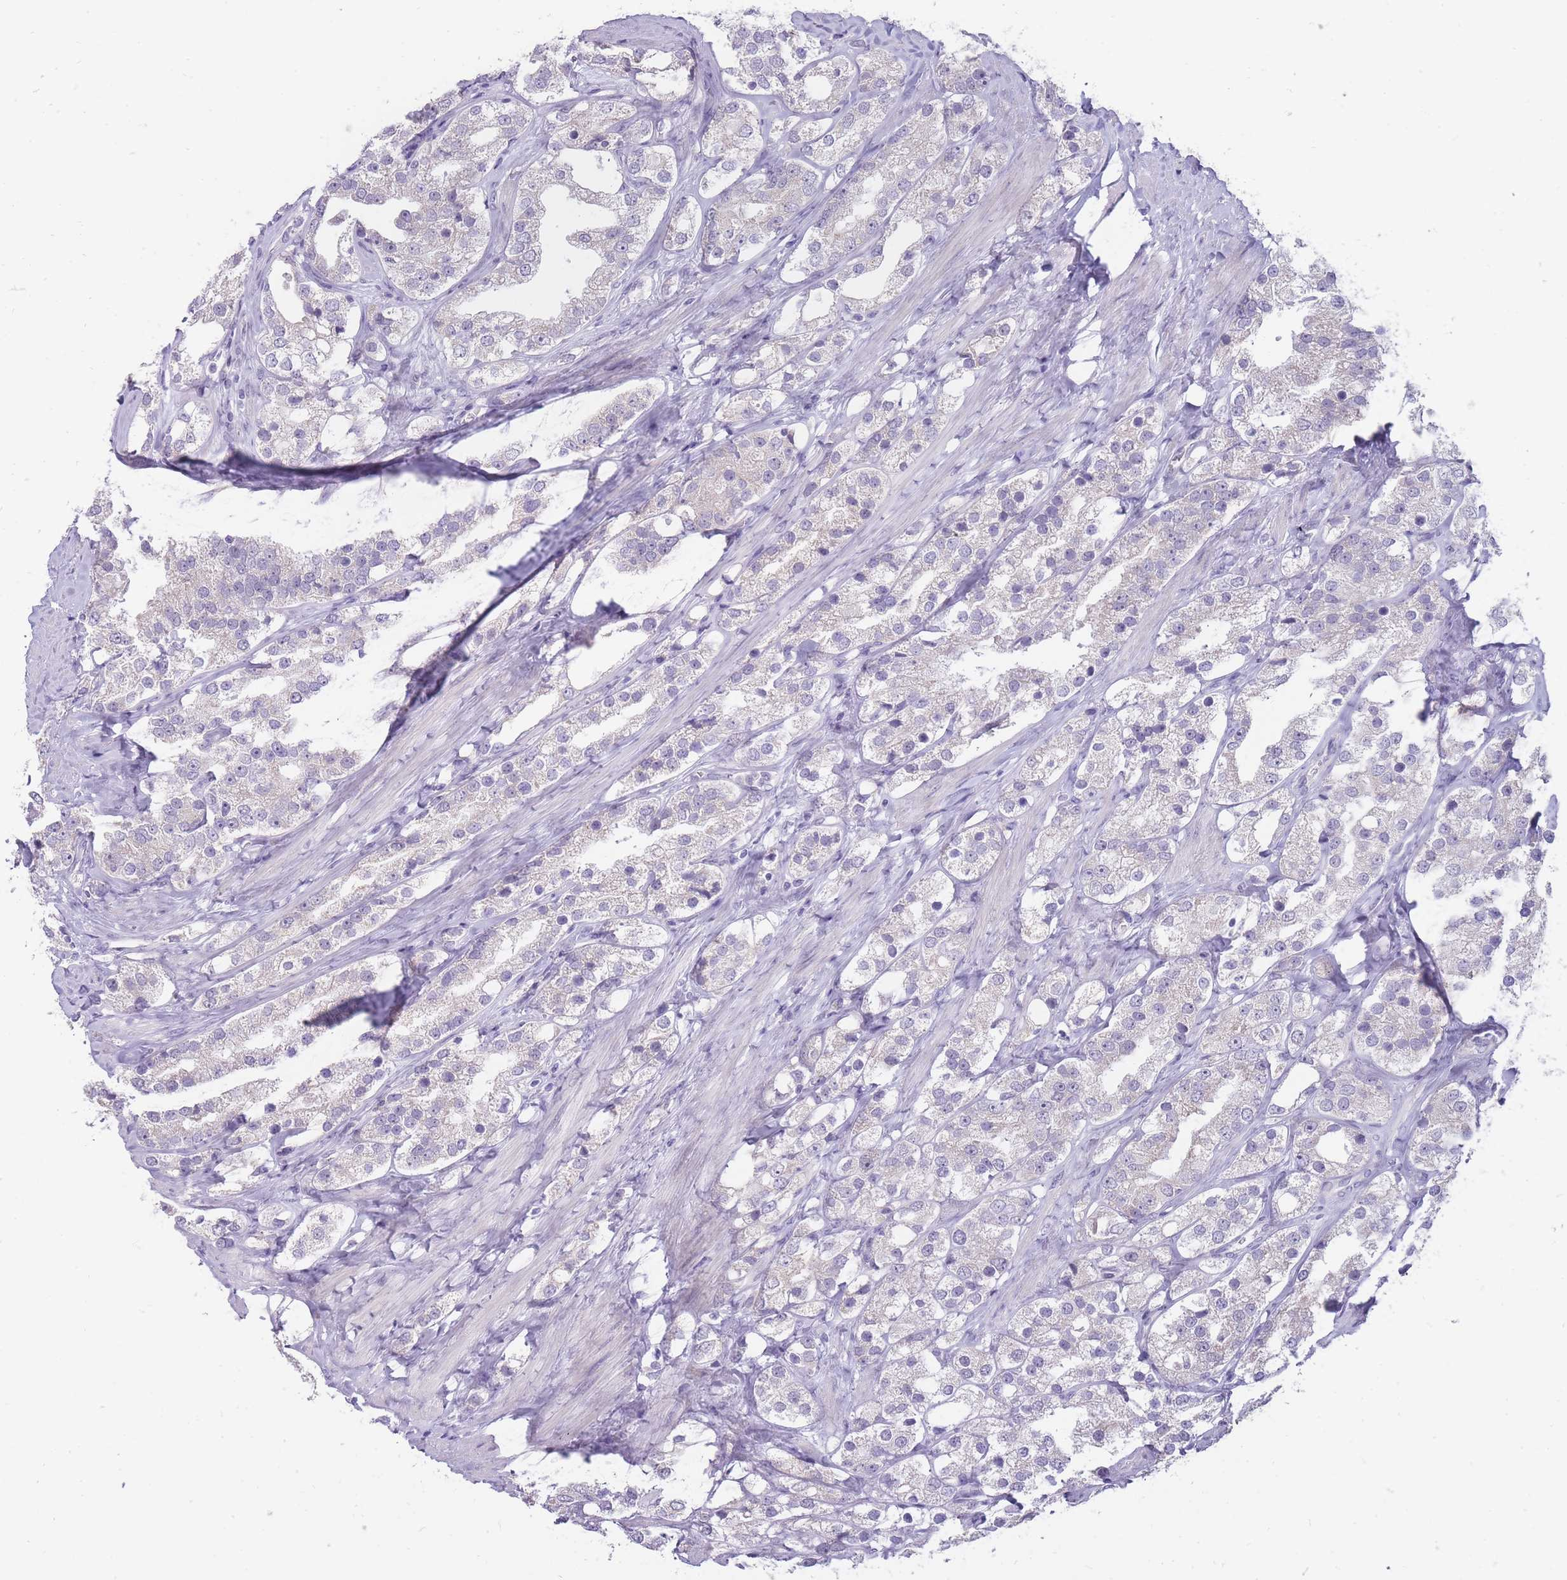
{"staining": {"intensity": "negative", "quantity": "none", "location": "none"}, "tissue": "prostate cancer", "cell_type": "Tumor cells", "image_type": "cancer", "snomed": [{"axis": "morphology", "description": "Adenocarcinoma, NOS"}, {"axis": "topography", "description": "Prostate"}], "caption": "IHC of adenocarcinoma (prostate) displays no positivity in tumor cells.", "gene": "ERICH4", "patient": {"sex": "male", "age": 79}}